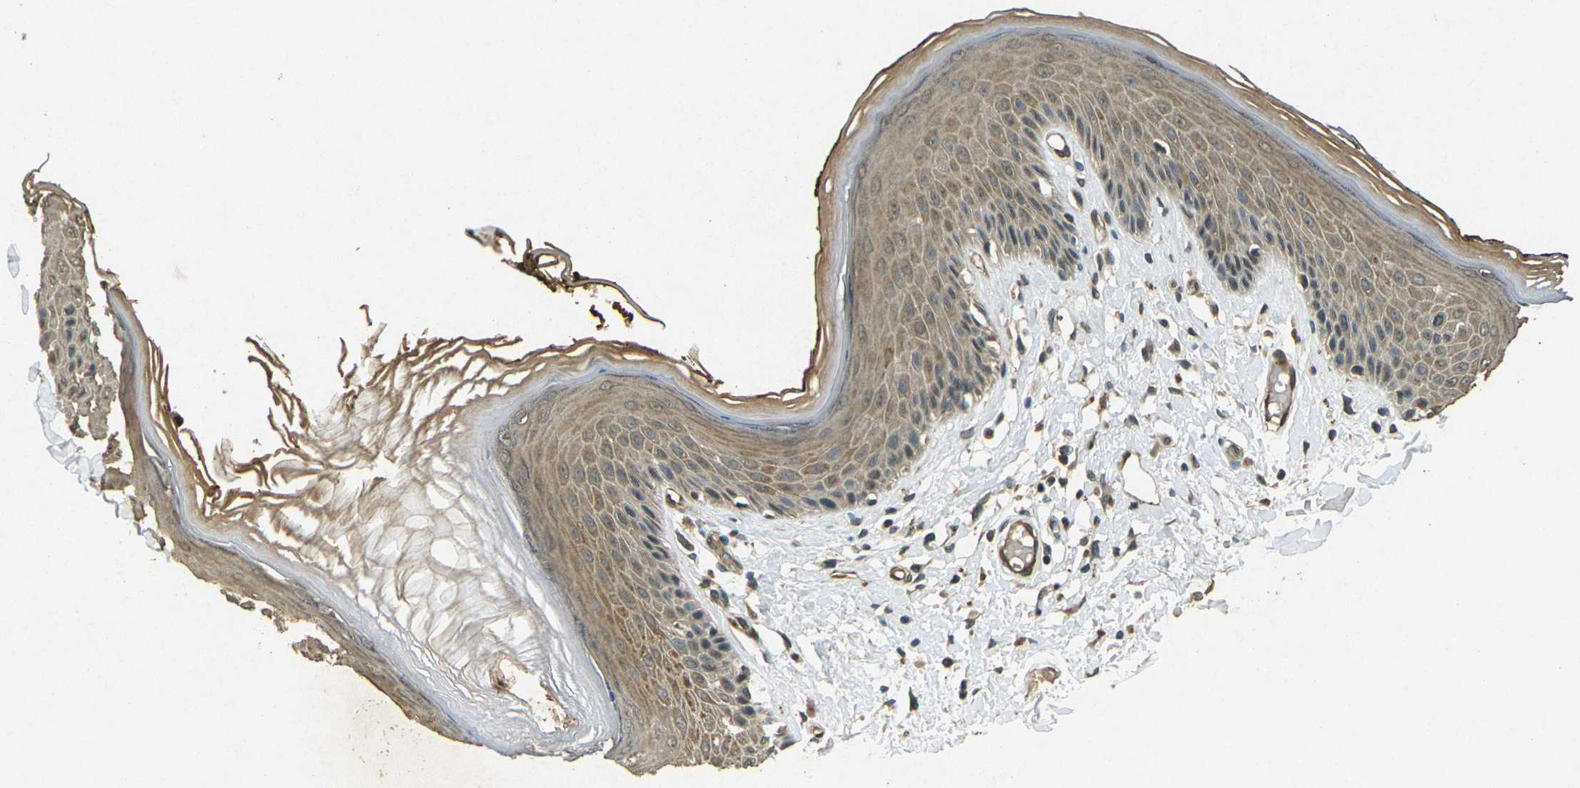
{"staining": {"intensity": "moderate", "quantity": ">75%", "location": "cytoplasmic/membranous"}, "tissue": "skin", "cell_type": "Epidermal cells", "image_type": "normal", "snomed": [{"axis": "morphology", "description": "Normal tissue, NOS"}, {"axis": "topography", "description": "Vulva"}], "caption": "Epidermal cells show medium levels of moderate cytoplasmic/membranous staining in approximately >75% of cells in normal skin. (Brightfield microscopy of DAB IHC at high magnification).", "gene": "PDE2A", "patient": {"sex": "female", "age": 73}}